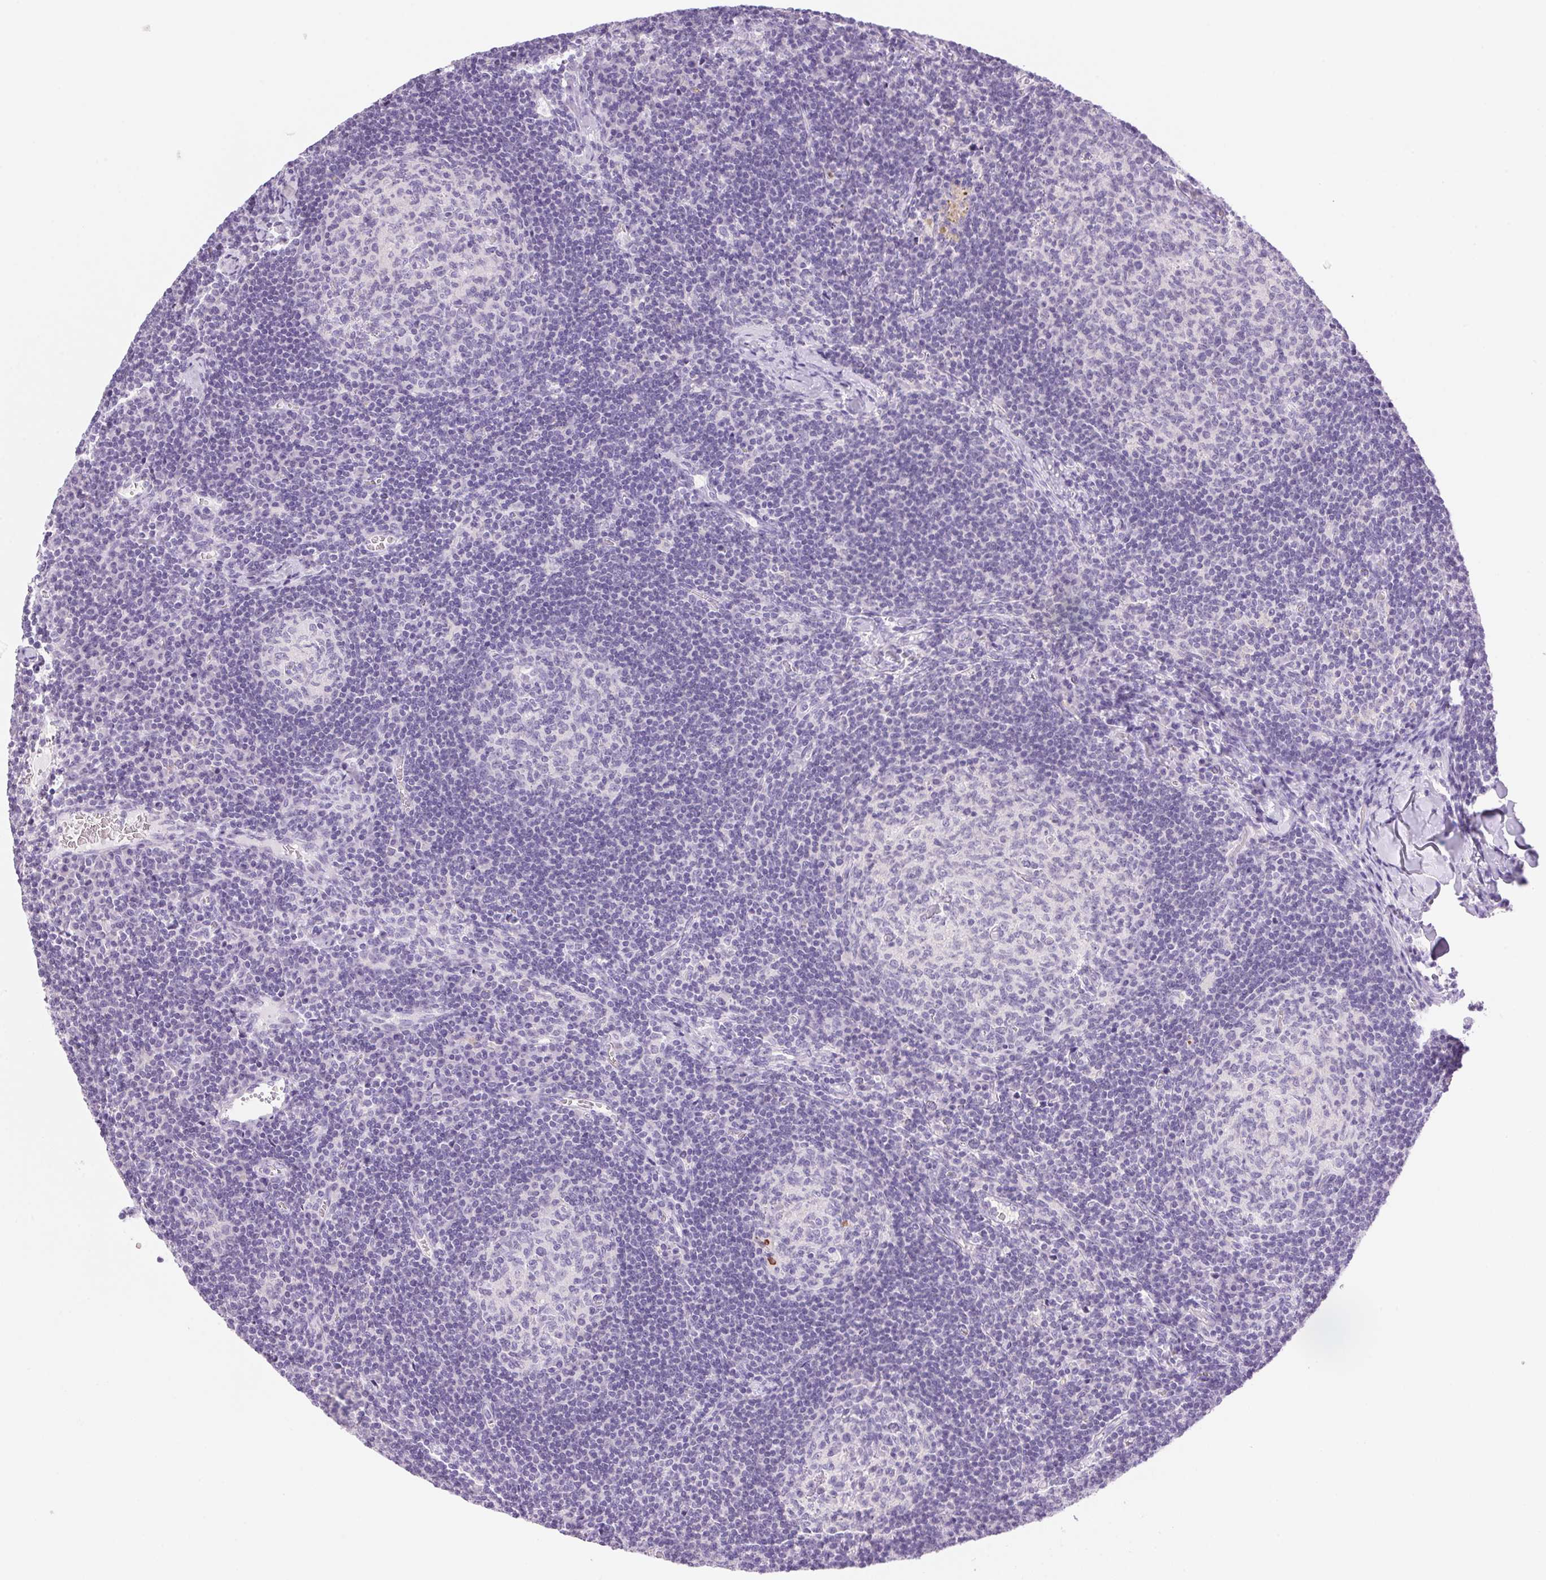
{"staining": {"intensity": "negative", "quantity": "none", "location": "none"}, "tissue": "lymph node", "cell_type": "Germinal center cells", "image_type": "normal", "snomed": [{"axis": "morphology", "description": "Normal tissue, NOS"}, {"axis": "topography", "description": "Lymph node"}], "caption": "Immunohistochemistry (IHC) of unremarkable lymph node shows no expression in germinal center cells.", "gene": "DHCR24", "patient": {"sex": "male", "age": 67}}